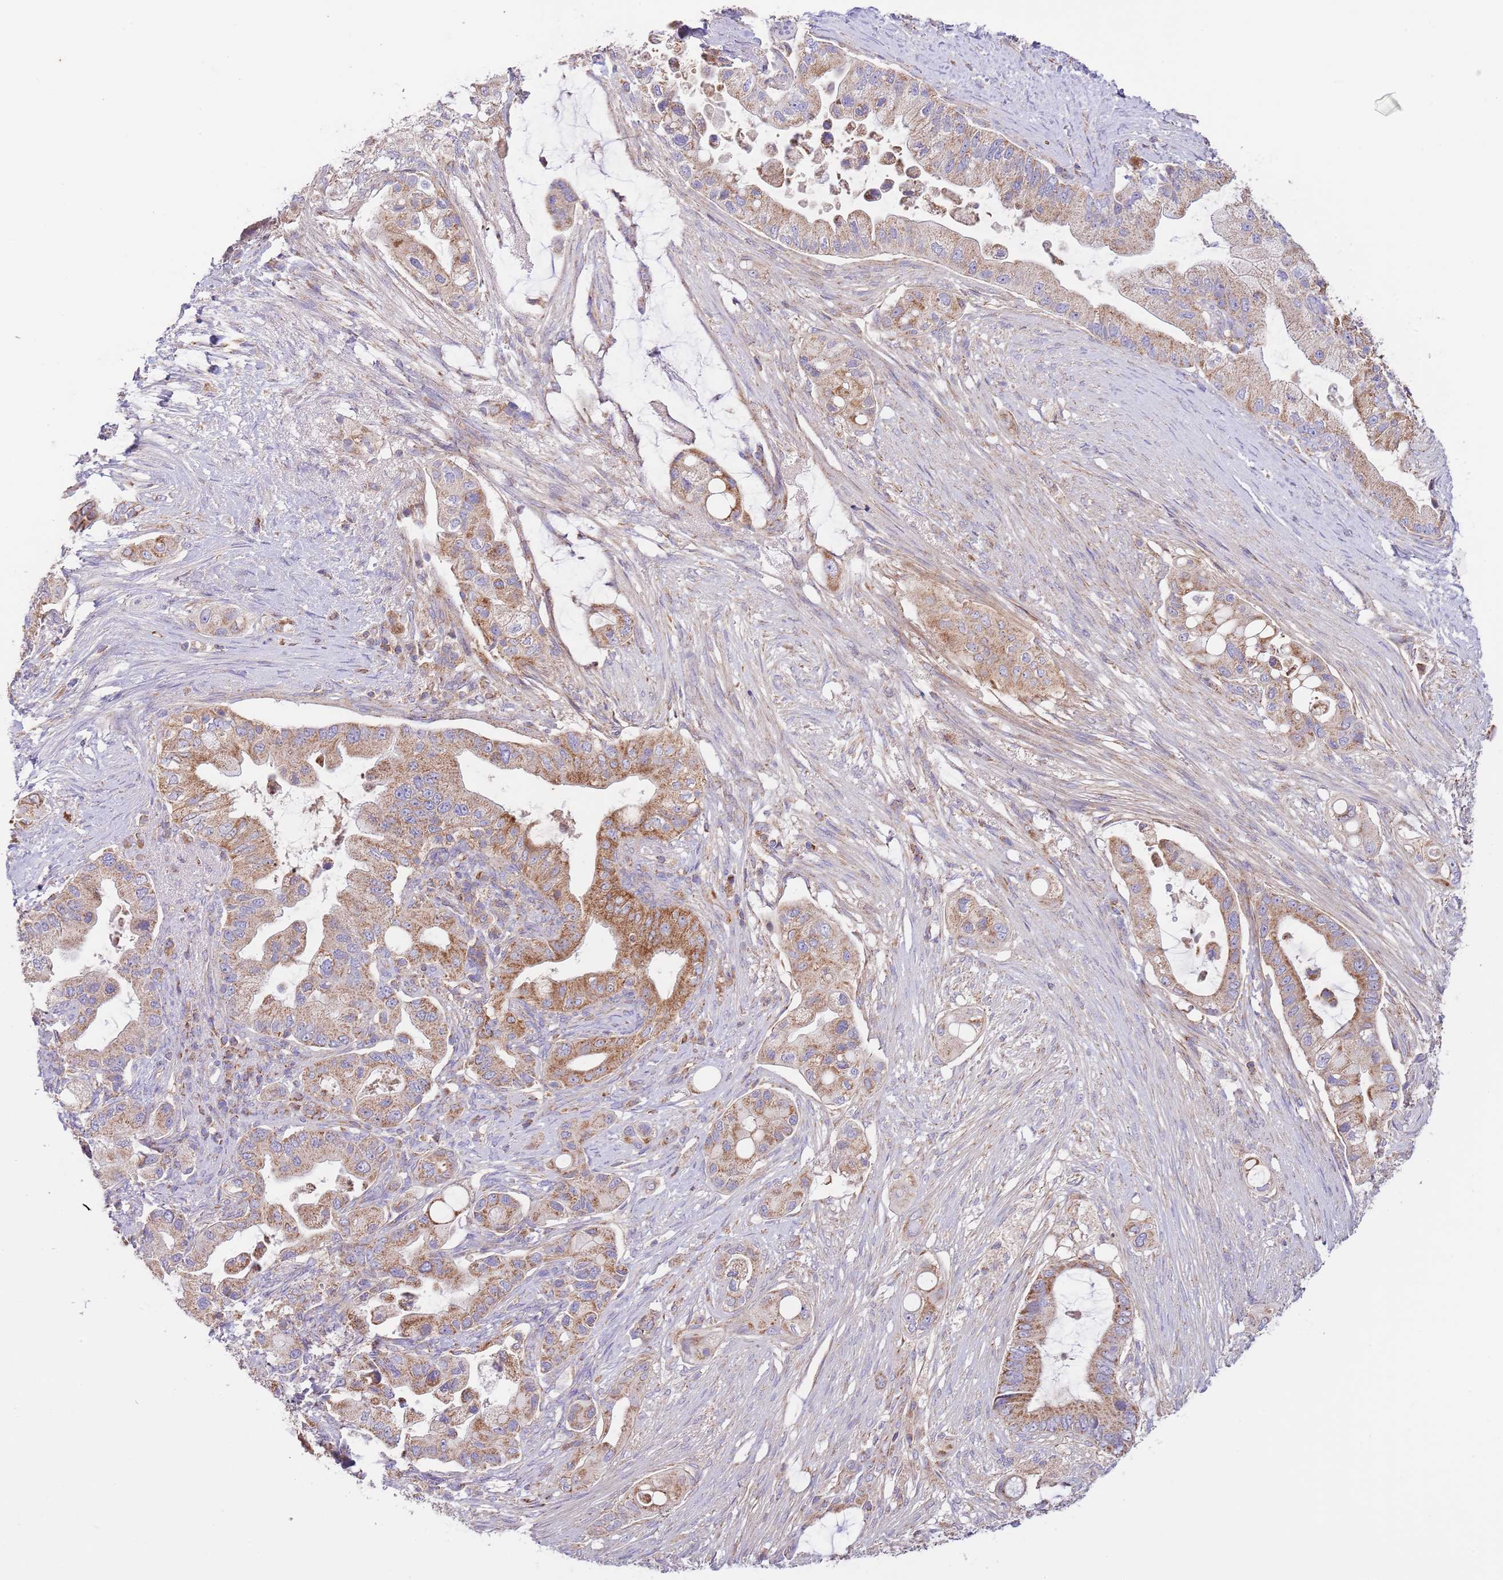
{"staining": {"intensity": "moderate", "quantity": ">75%", "location": "cytoplasmic/membranous"}, "tissue": "pancreatic cancer", "cell_type": "Tumor cells", "image_type": "cancer", "snomed": [{"axis": "morphology", "description": "Adenocarcinoma, NOS"}, {"axis": "topography", "description": "Pancreas"}], "caption": "Moderate cytoplasmic/membranous protein positivity is appreciated in about >75% of tumor cells in pancreatic cancer (adenocarcinoma). The staining was performed using DAB, with brown indicating positive protein expression. Nuclei are stained blue with hematoxylin.", "gene": "DNAJA3", "patient": {"sex": "male", "age": 57}}